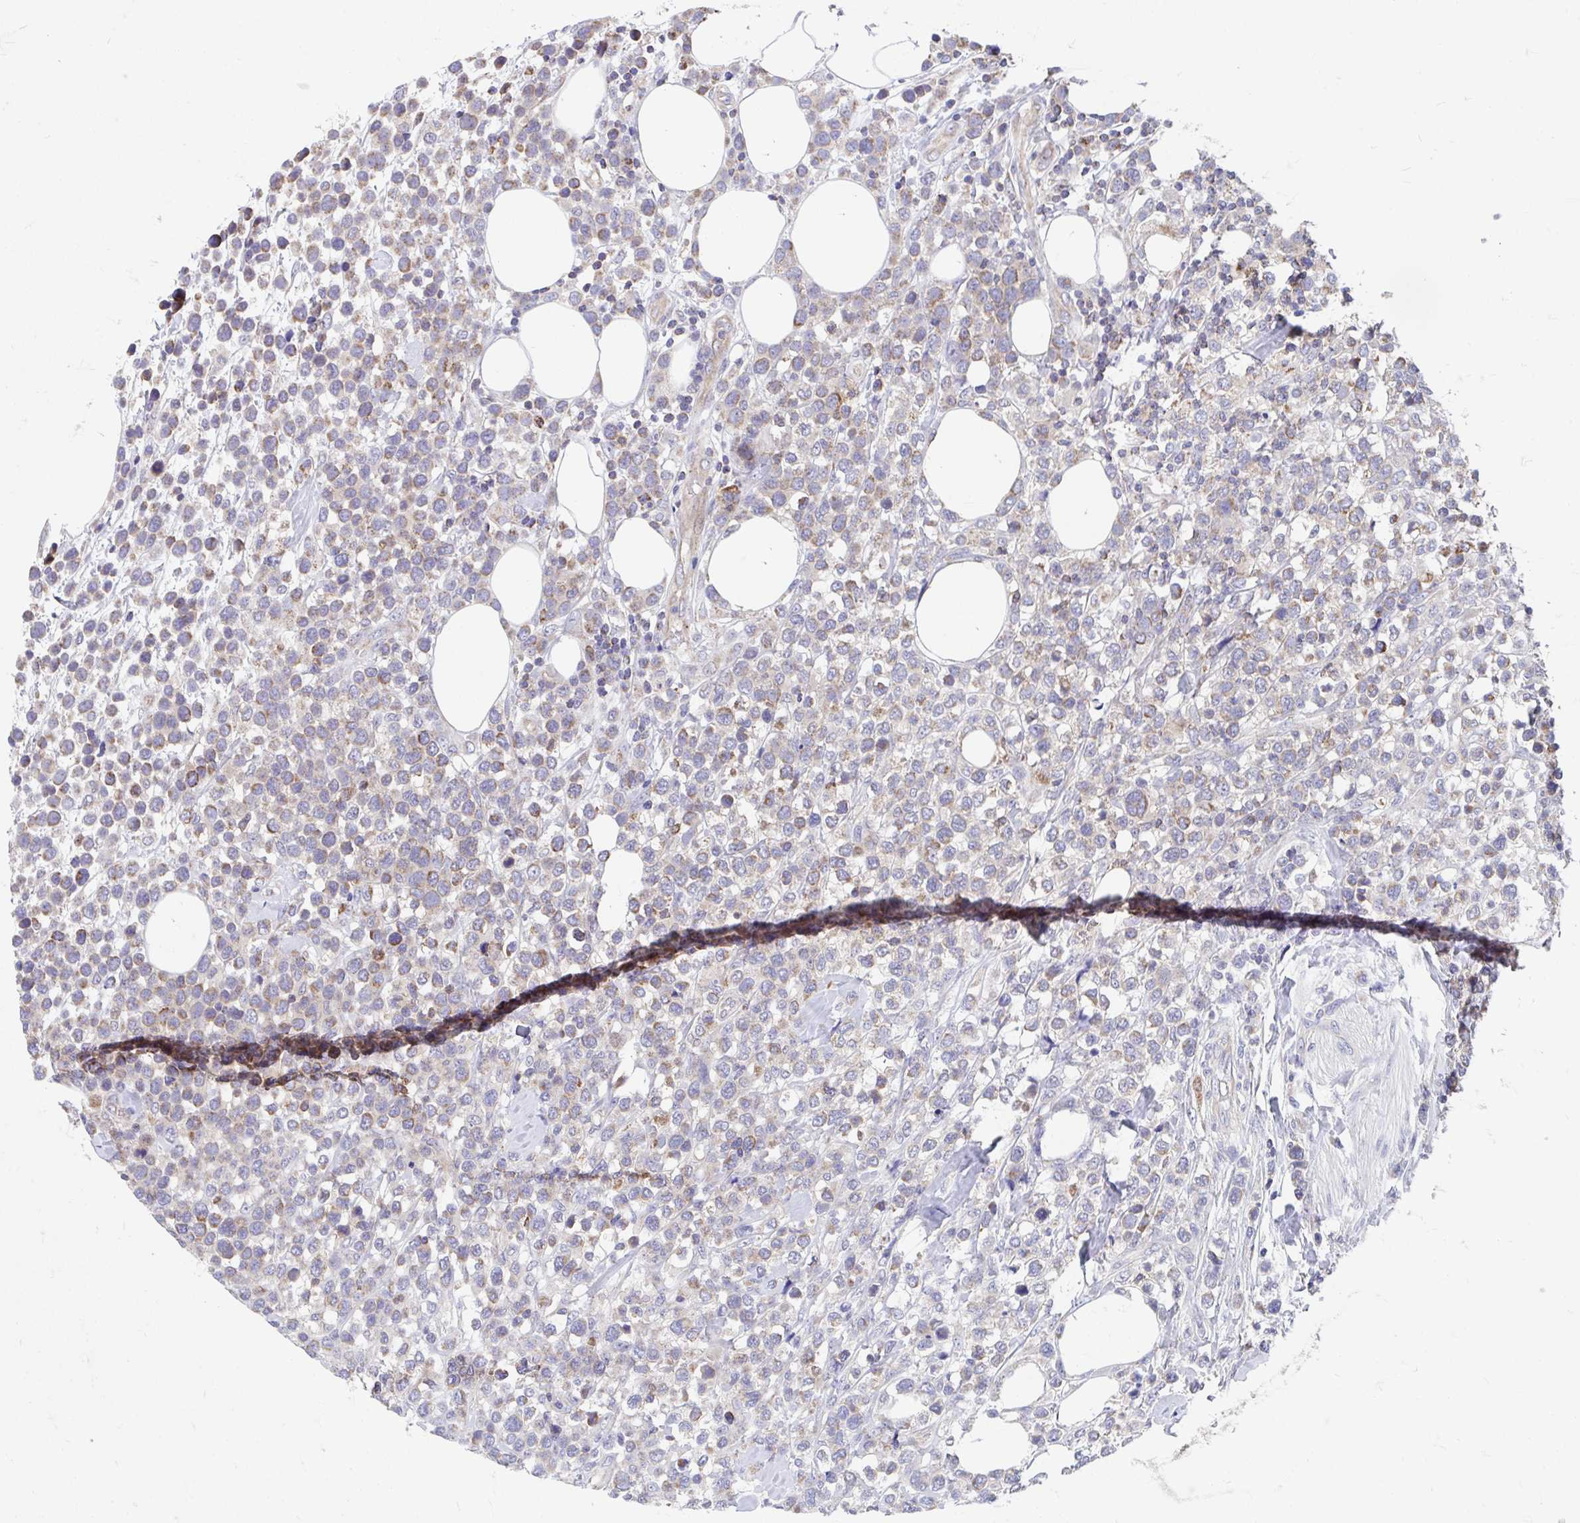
{"staining": {"intensity": "moderate", "quantity": "25%-75%", "location": "cytoplasmic/membranous"}, "tissue": "lymphoma", "cell_type": "Tumor cells", "image_type": "cancer", "snomed": [{"axis": "morphology", "description": "Malignant lymphoma, non-Hodgkin's type, High grade"}, {"axis": "topography", "description": "Soft tissue"}], "caption": "Protein staining reveals moderate cytoplasmic/membranous staining in approximately 25%-75% of tumor cells in lymphoma.", "gene": "FHIP1B", "patient": {"sex": "female", "age": 56}}